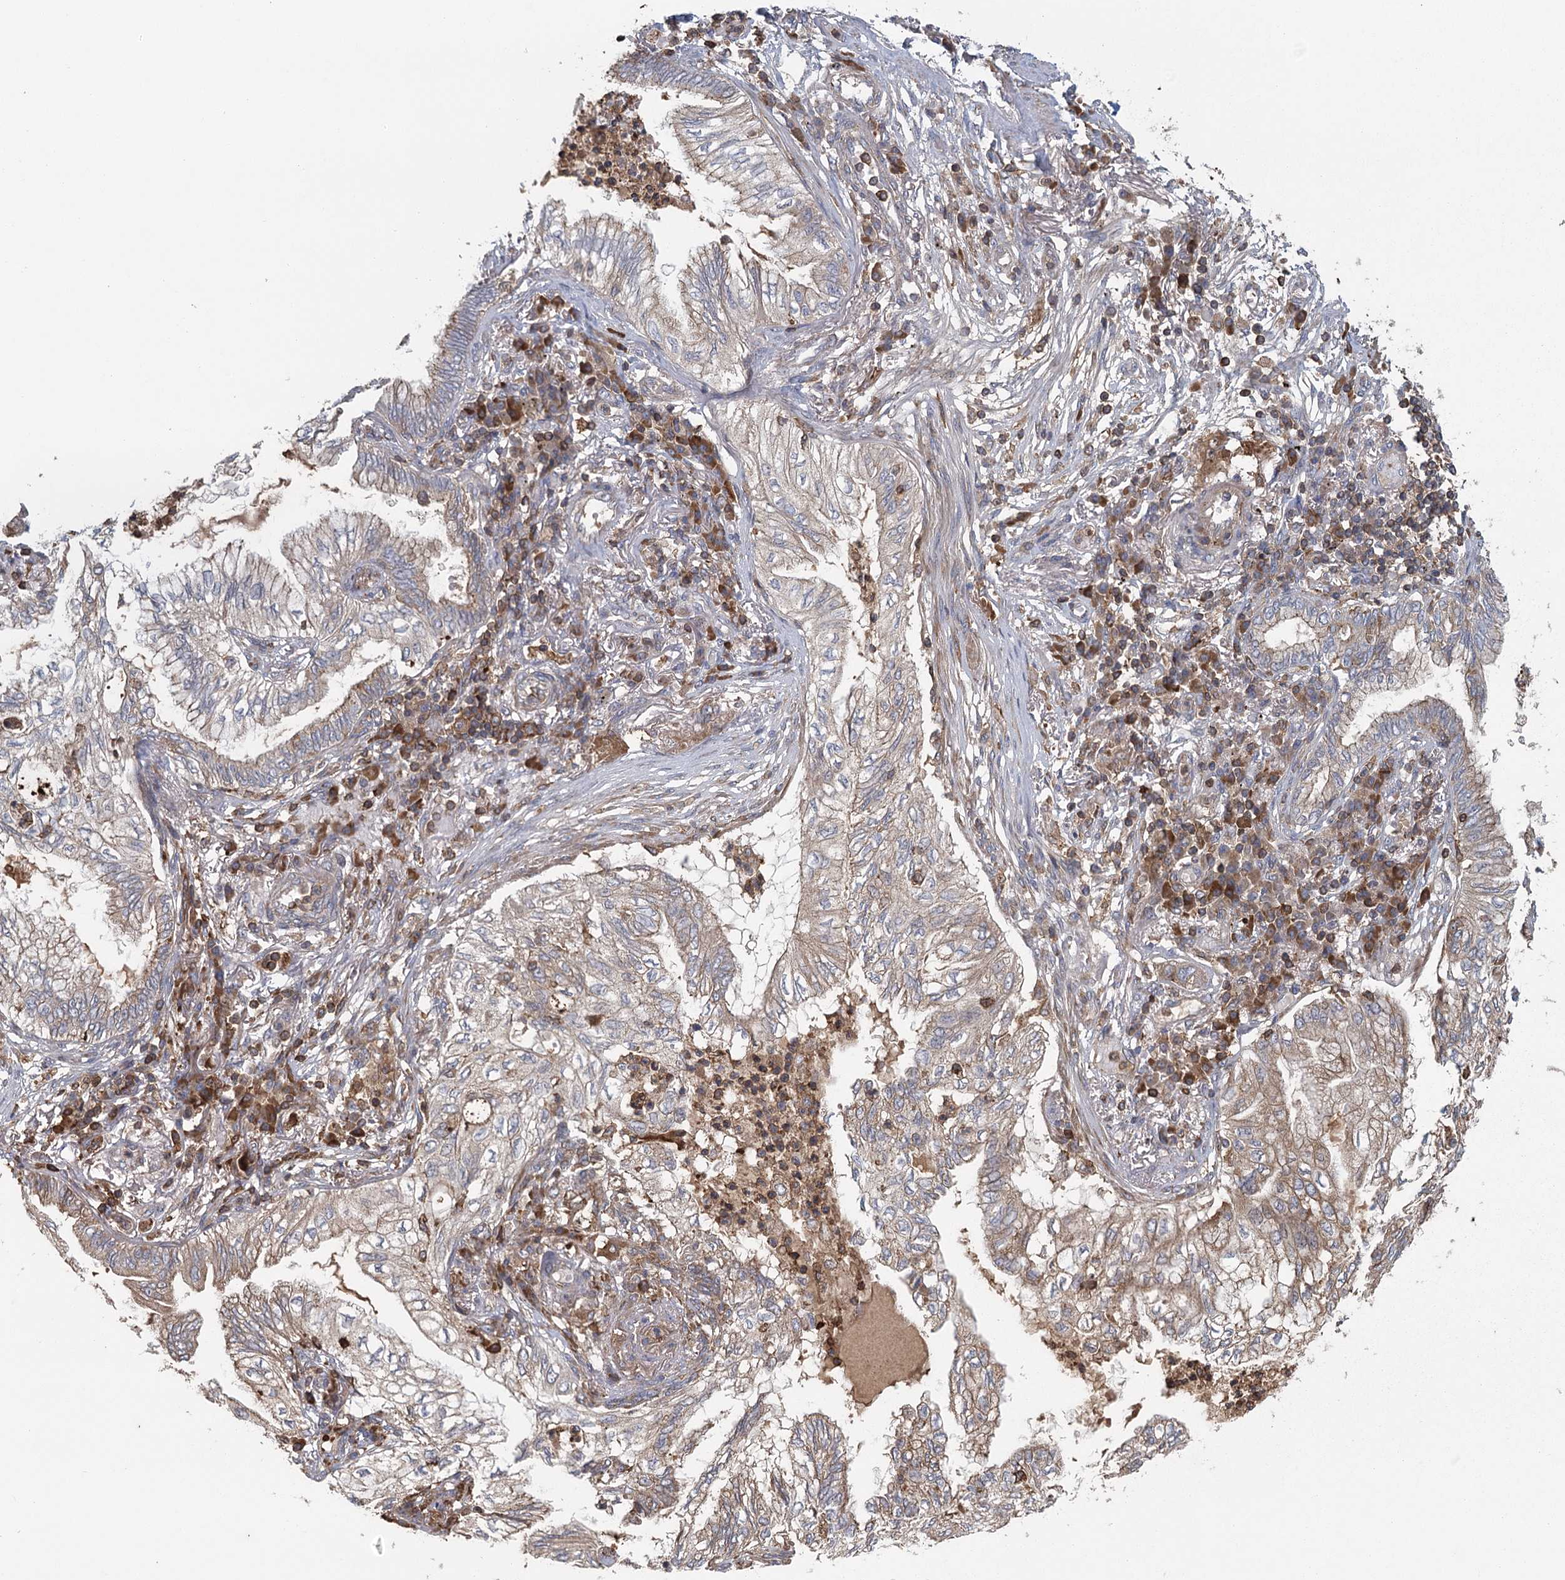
{"staining": {"intensity": "moderate", "quantity": "25%-75%", "location": "cytoplasmic/membranous"}, "tissue": "lung cancer", "cell_type": "Tumor cells", "image_type": "cancer", "snomed": [{"axis": "morphology", "description": "Normal tissue, NOS"}, {"axis": "morphology", "description": "Adenocarcinoma, NOS"}, {"axis": "topography", "description": "Bronchus"}, {"axis": "topography", "description": "Lung"}], "caption": "DAB immunohistochemical staining of human lung cancer shows moderate cytoplasmic/membranous protein expression in approximately 25%-75% of tumor cells.", "gene": "PLEKHA7", "patient": {"sex": "female", "age": 70}}